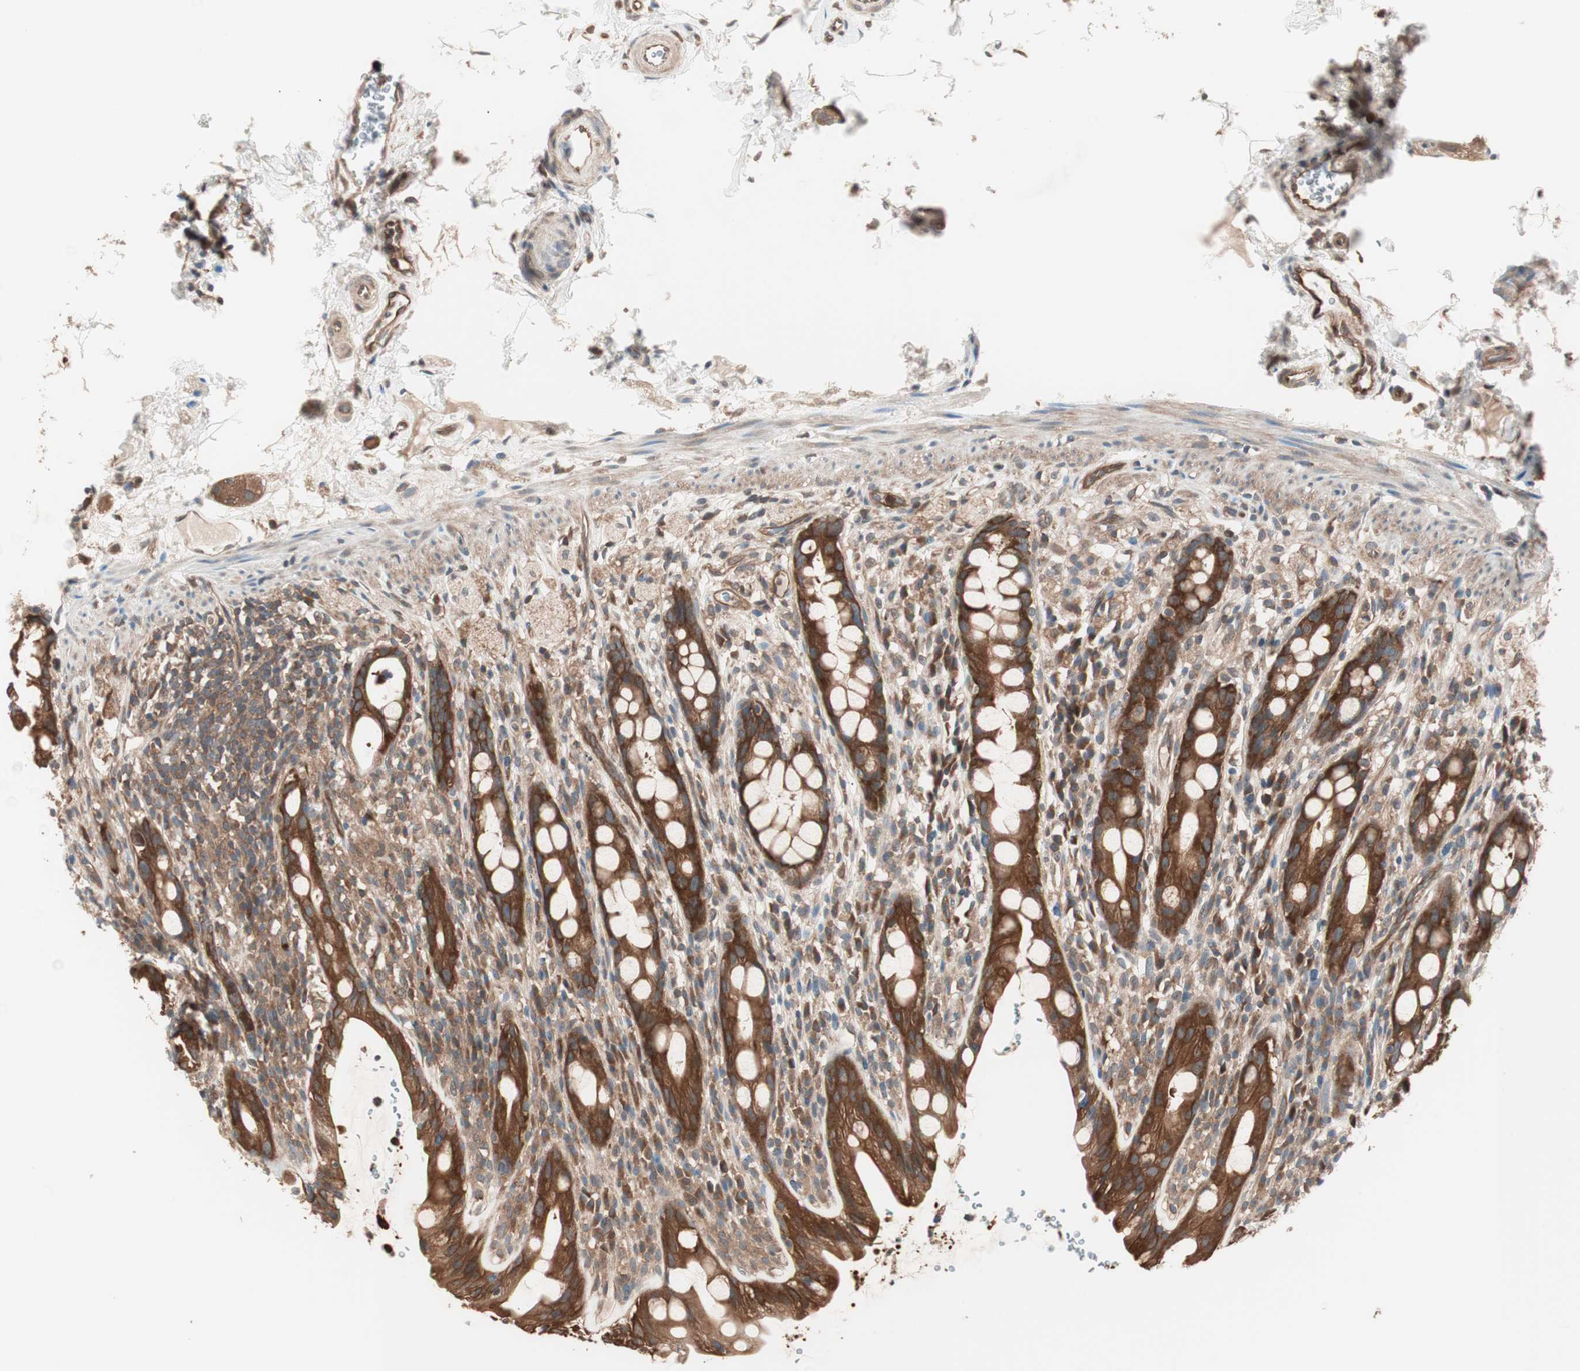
{"staining": {"intensity": "strong", "quantity": ">75%", "location": "cytoplasmic/membranous"}, "tissue": "rectum", "cell_type": "Glandular cells", "image_type": "normal", "snomed": [{"axis": "morphology", "description": "Normal tissue, NOS"}, {"axis": "topography", "description": "Rectum"}], "caption": "Immunohistochemistry (IHC) histopathology image of normal rectum stained for a protein (brown), which reveals high levels of strong cytoplasmic/membranous positivity in about >75% of glandular cells.", "gene": "TSG101", "patient": {"sex": "male", "age": 44}}